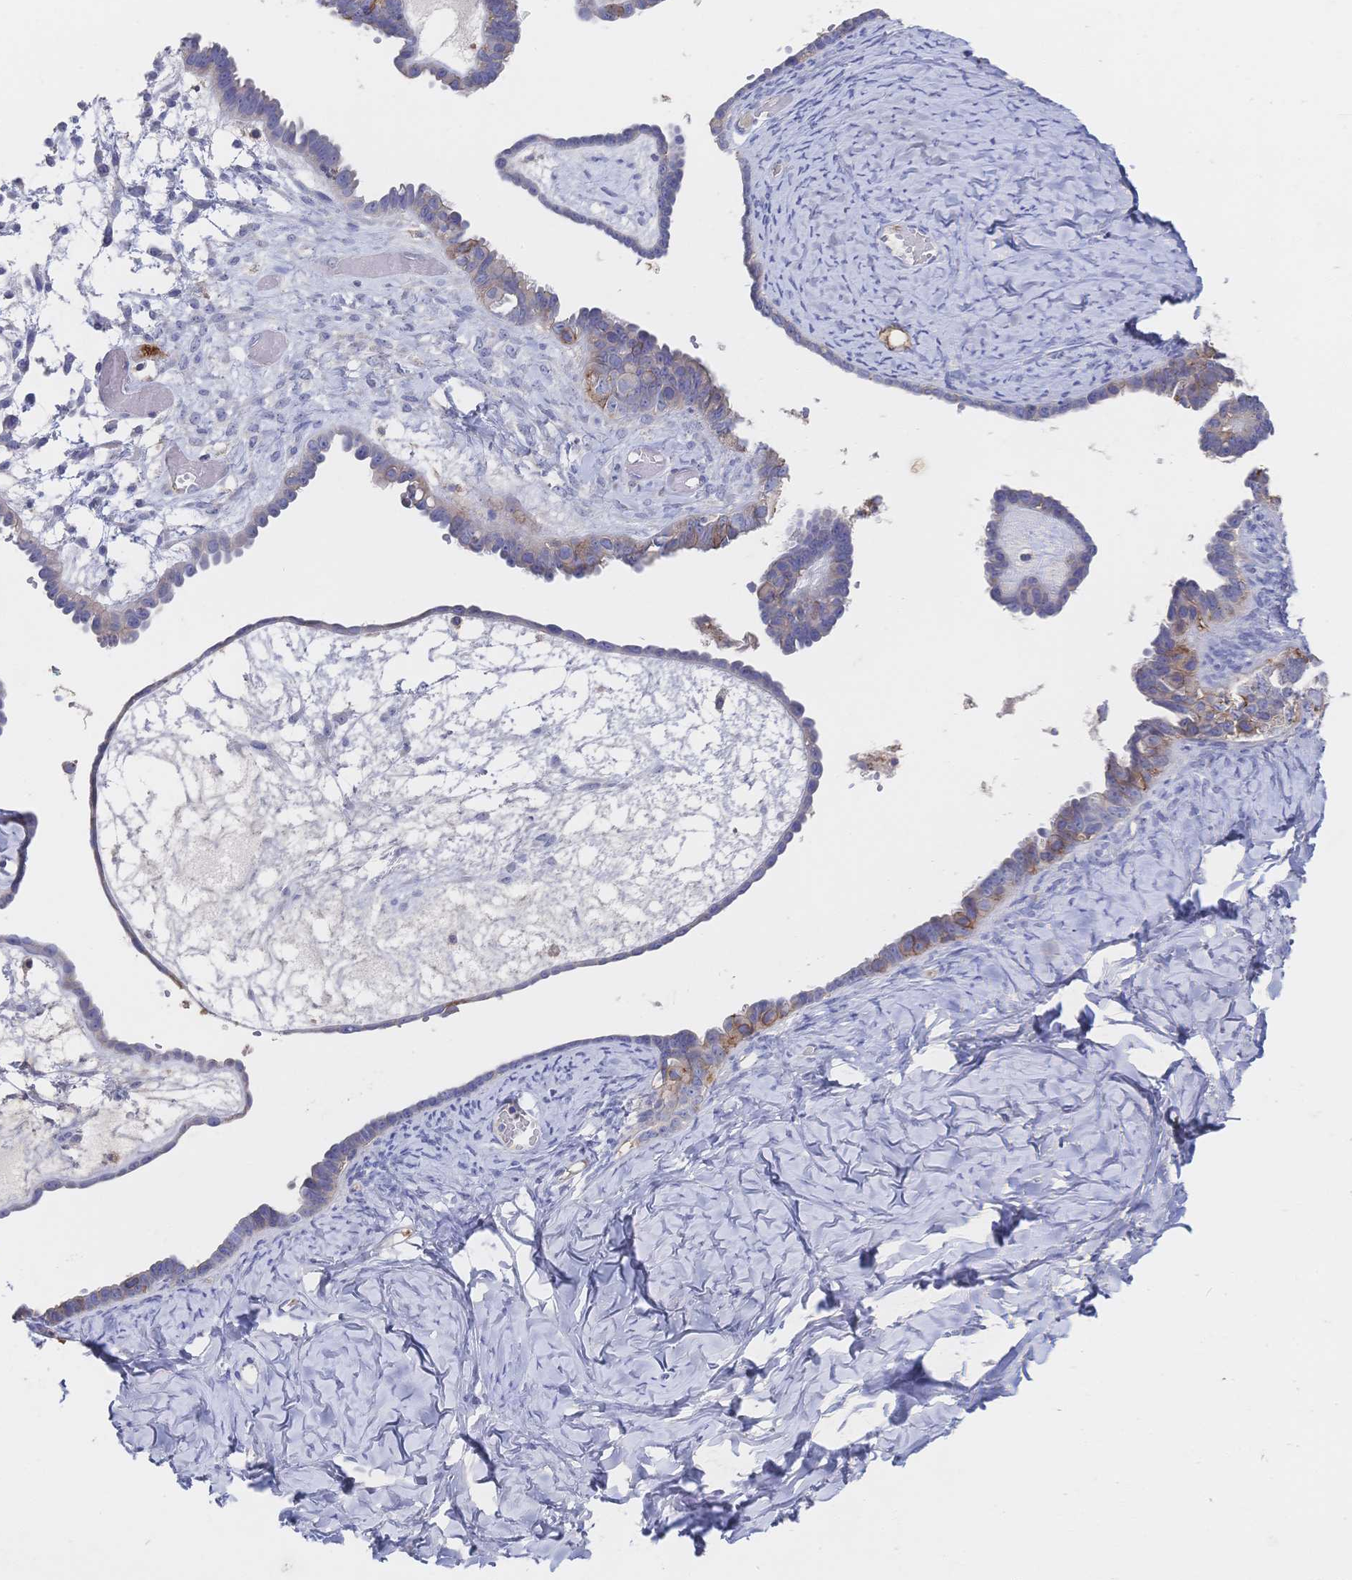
{"staining": {"intensity": "moderate", "quantity": "<25%", "location": "cytoplasmic/membranous"}, "tissue": "ovarian cancer", "cell_type": "Tumor cells", "image_type": "cancer", "snomed": [{"axis": "morphology", "description": "Cystadenocarcinoma, serous, NOS"}, {"axis": "topography", "description": "Ovary"}], "caption": "Immunohistochemistry (IHC) image of neoplastic tissue: human ovarian cancer (serous cystadenocarcinoma) stained using IHC shows low levels of moderate protein expression localized specifically in the cytoplasmic/membranous of tumor cells, appearing as a cytoplasmic/membranous brown color.", "gene": "F11R", "patient": {"sex": "female", "age": 69}}